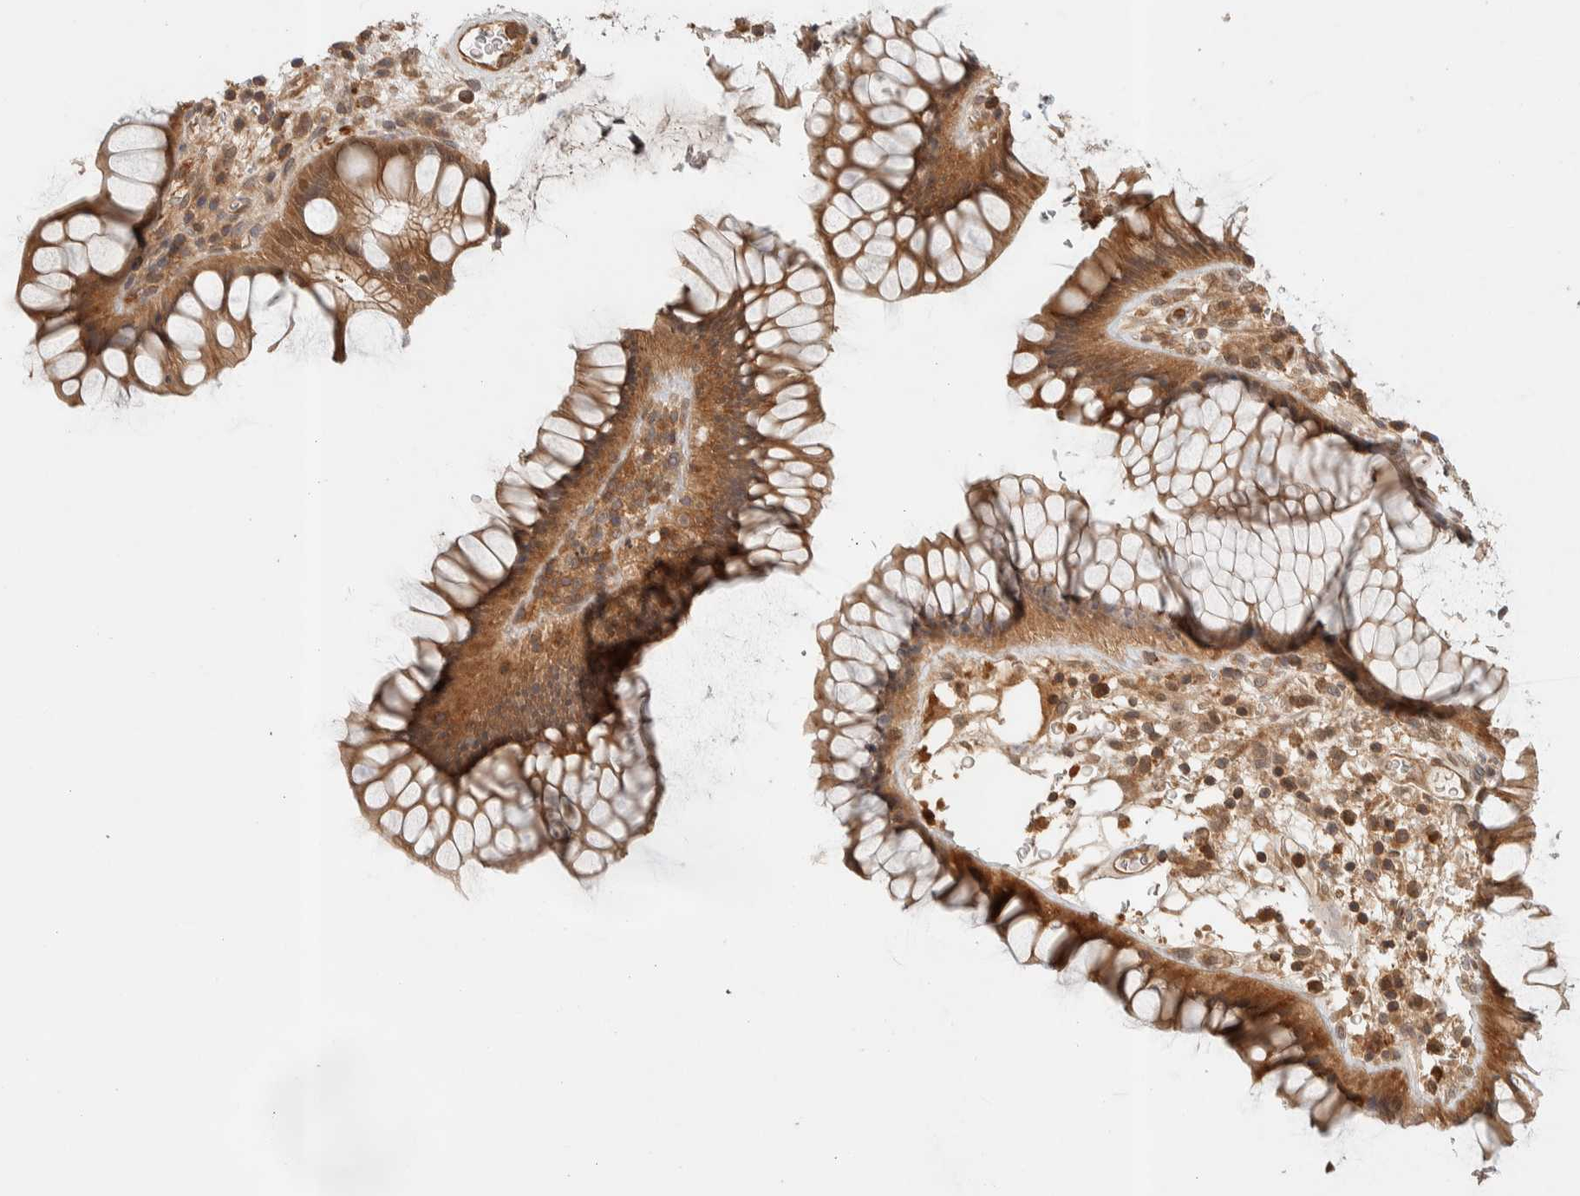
{"staining": {"intensity": "moderate", "quantity": ">75%", "location": "cytoplasmic/membranous"}, "tissue": "rectum", "cell_type": "Glandular cells", "image_type": "normal", "snomed": [{"axis": "morphology", "description": "Normal tissue, NOS"}, {"axis": "topography", "description": "Rectum"}], "caption": "About >75% of glandular cells in benign human rectum reveal moderate cytoplasmic/membranous protein positivity as visualized by brown immunohistochemical staining.", "gene": "ADSS2", "patient": {"sex": "male", "age": 51}}